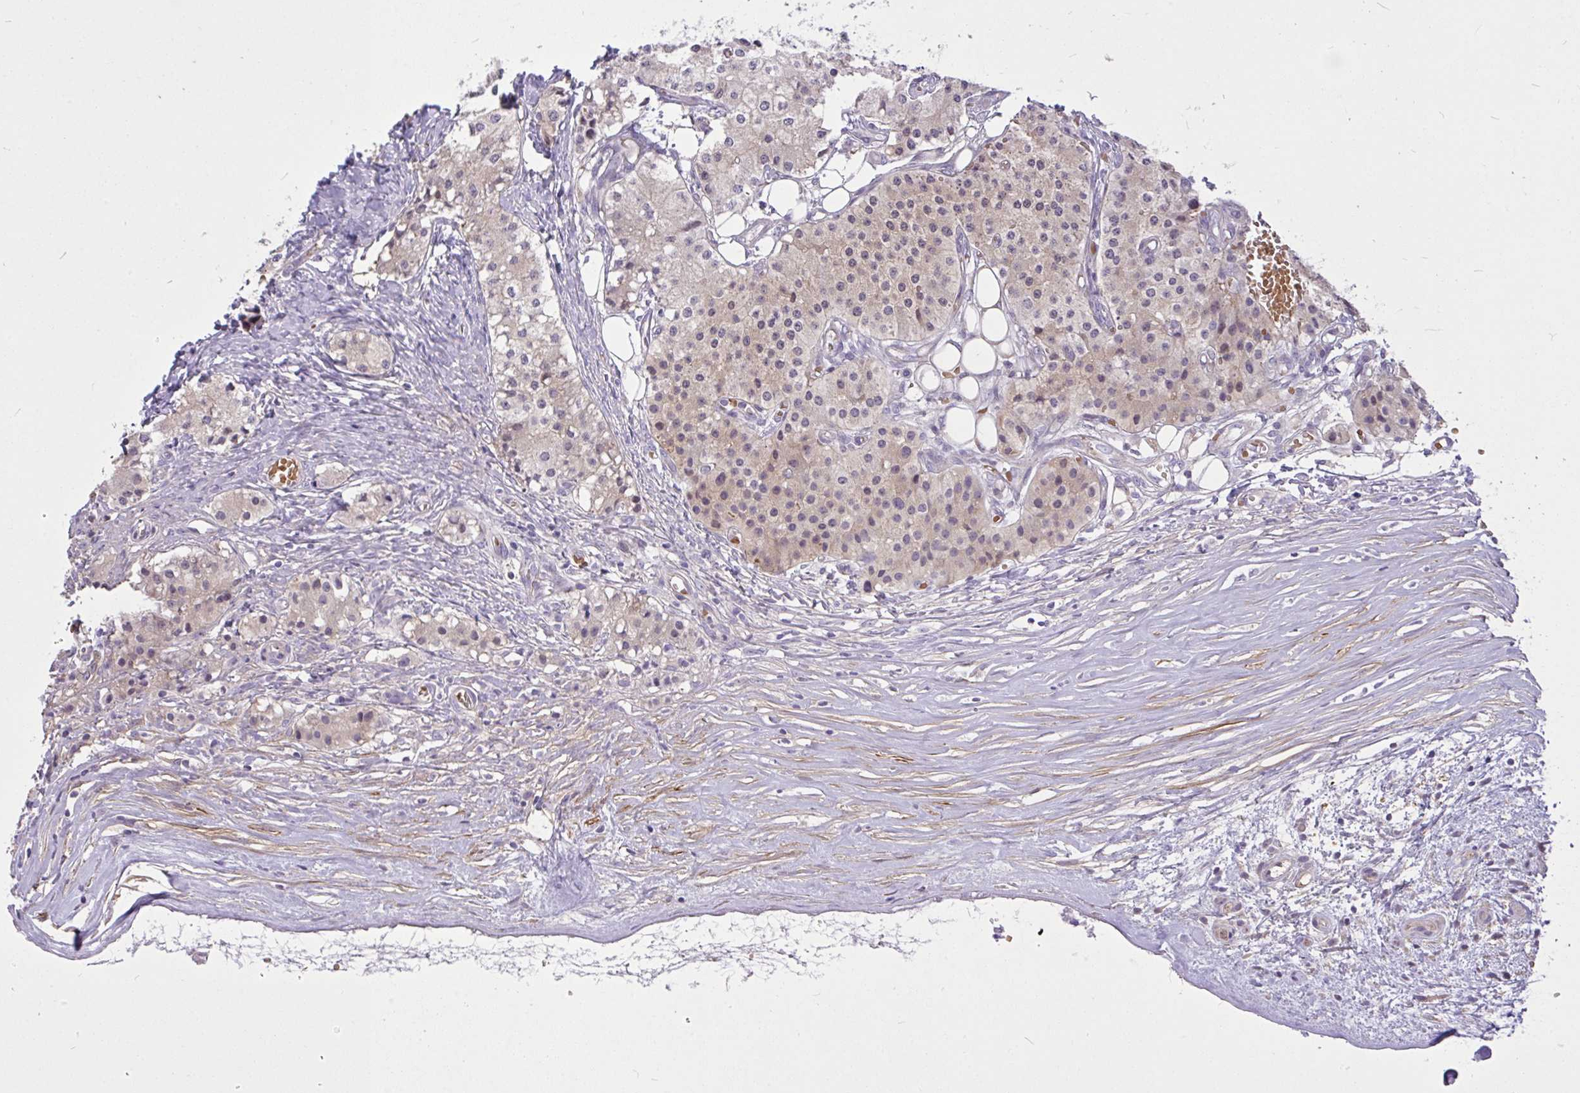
{"staining": {"intensity": "weak", "quantity": "<25%", "location": "cytoplasmic/membranous"}, "tissue": "carcinoid", "cell_type": "Tumor cells", "image_type": "cancer", "snomed": [{"axis": "morphology", "description": "Carcinoid, malignant, NOS"}, {"axis": "topography", "description": "Colon"}], "caption": "There is no significant positivity in tumor cells of carcinoid.", "gene": "MOCS1", "patient": {"sex": "female", "age": 52}}